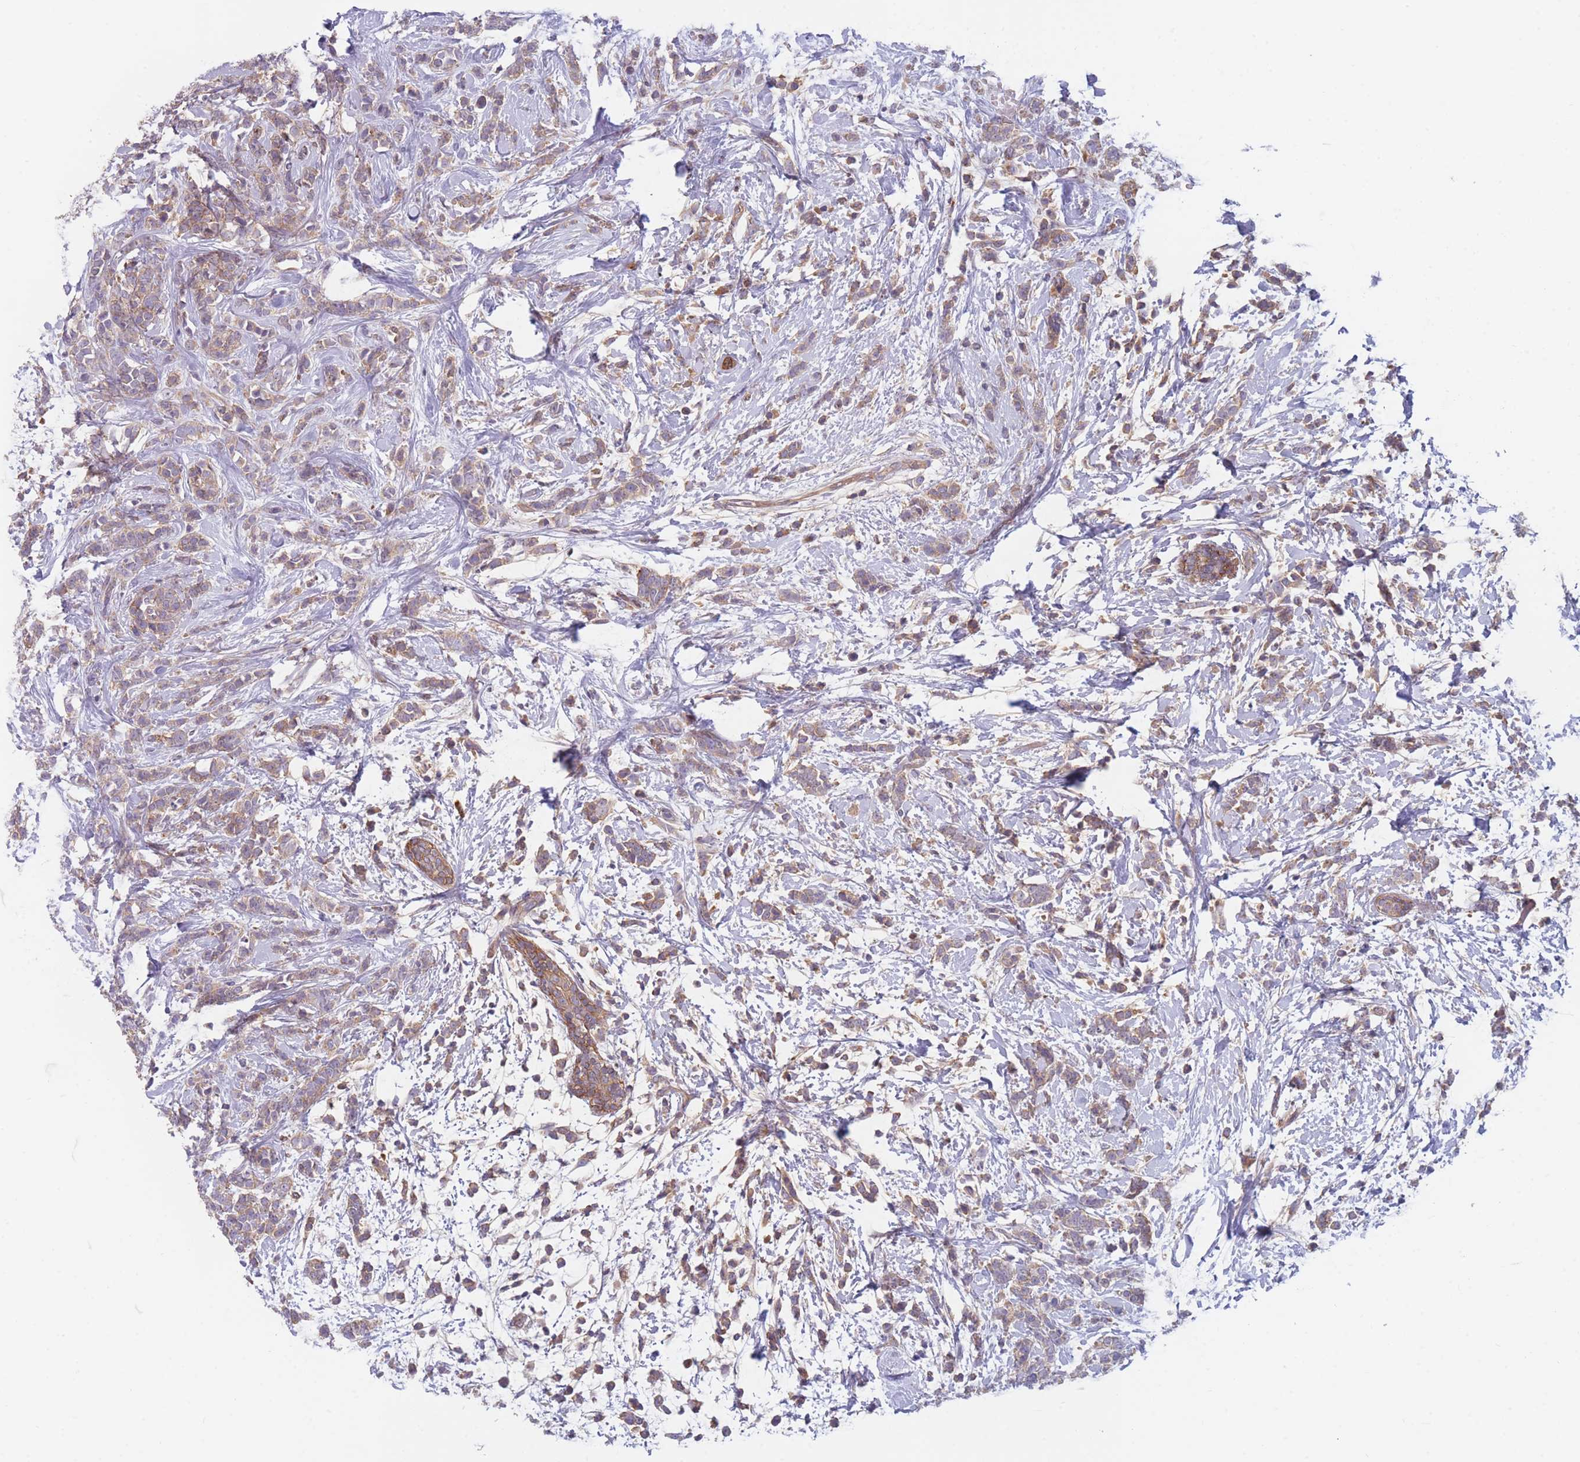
{"staining": {"intensity": "moderate", "quantity": ">75%", "location": "cytoplasmic/membranous"}, "tissue": "breast cancer", "cell_type": "Tumor cells", "image_type": "cancer", "snomed": [{"axis": "morphology", "description": "Lobular carcinoma"}, {"axis": "topography", "description": "Breast"}], "caption": "An immunohistochemistry histopathology image of neoplastic tissue is shown. Protein staining in brown labels moderate cytoplasmic/membranous positivity in breast lobular carcinoma within tumor cells. The protein is stained brown, and the nuclei are stained in blue (DAB (3,3'-diaminobenzidine) IHC with brightfield microscopy, high magnification).", "gene": "WDR93", "patient": {"sex": "female", "age": 58}}